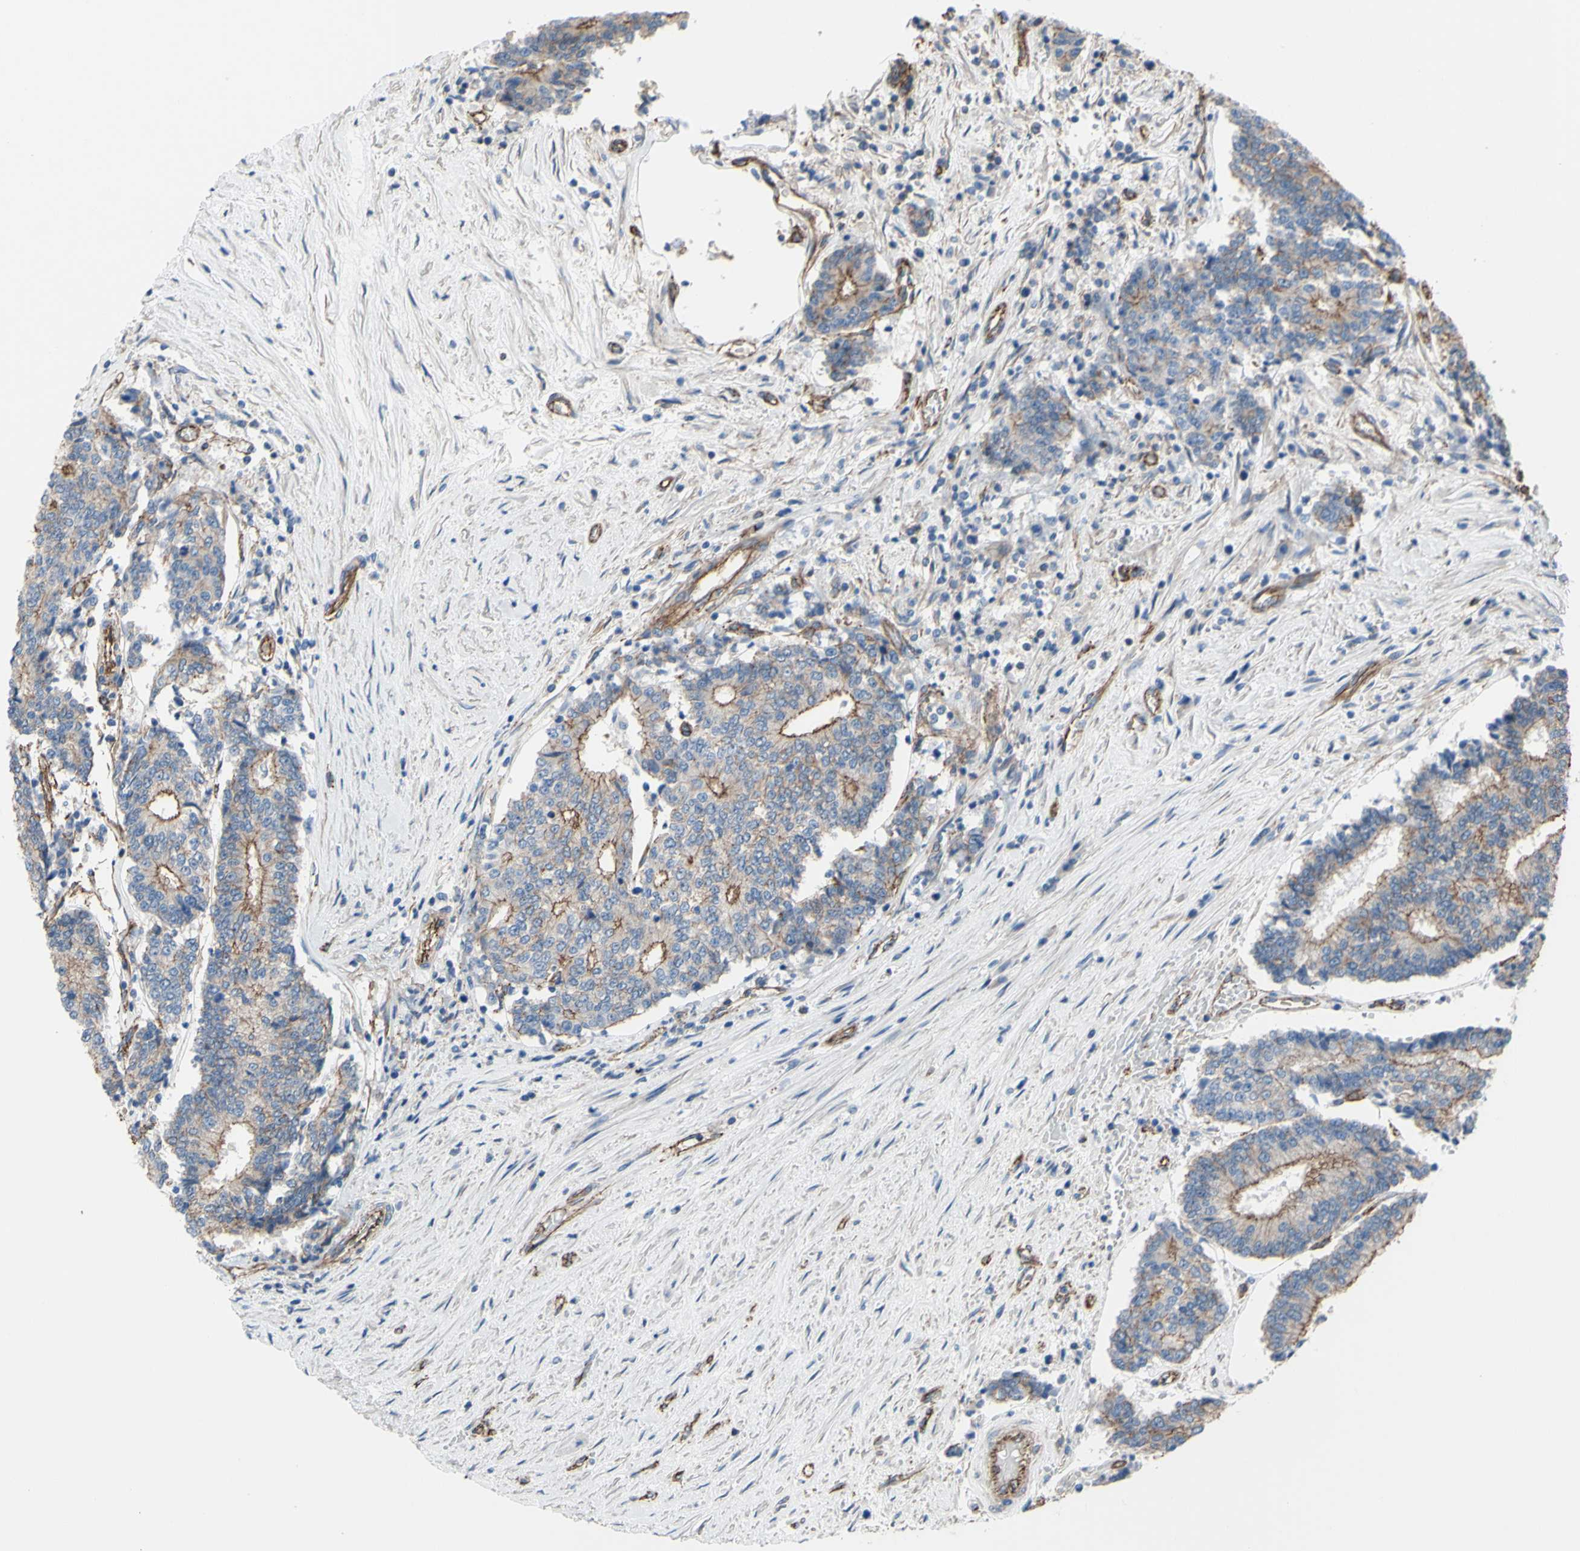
{"staining": {"intensity": "moderate", "quantity": ">75%", "location": "cytoplasmic/membranous"}, "tissue": "prostate cancer", "cell_type": "Tumor cells", "image_type": "cancer", "snomed": [{"axis": "morphology", "description": "Normal tissue, NOS"}, {"axis": "morphology", "description": "Adenocarcinoma, High grade"}, {"axis": "topography", "description": "Prostate"}, {"axis": "topography", "description": "Seminal veicle"}], "caption": "Brown immunohistochemical staining in human prostate adenocarcinoma (high-grade) exhibits moderate cytoplasmic/membranous positivity in approximately >75% of tumor cells. (DAB (3,3'-diaminobenzidine) = brown stain, brightfield microscopy at high magnification).", "gene": "TPBG", "patient": {"sex": "male", "age": 55}}